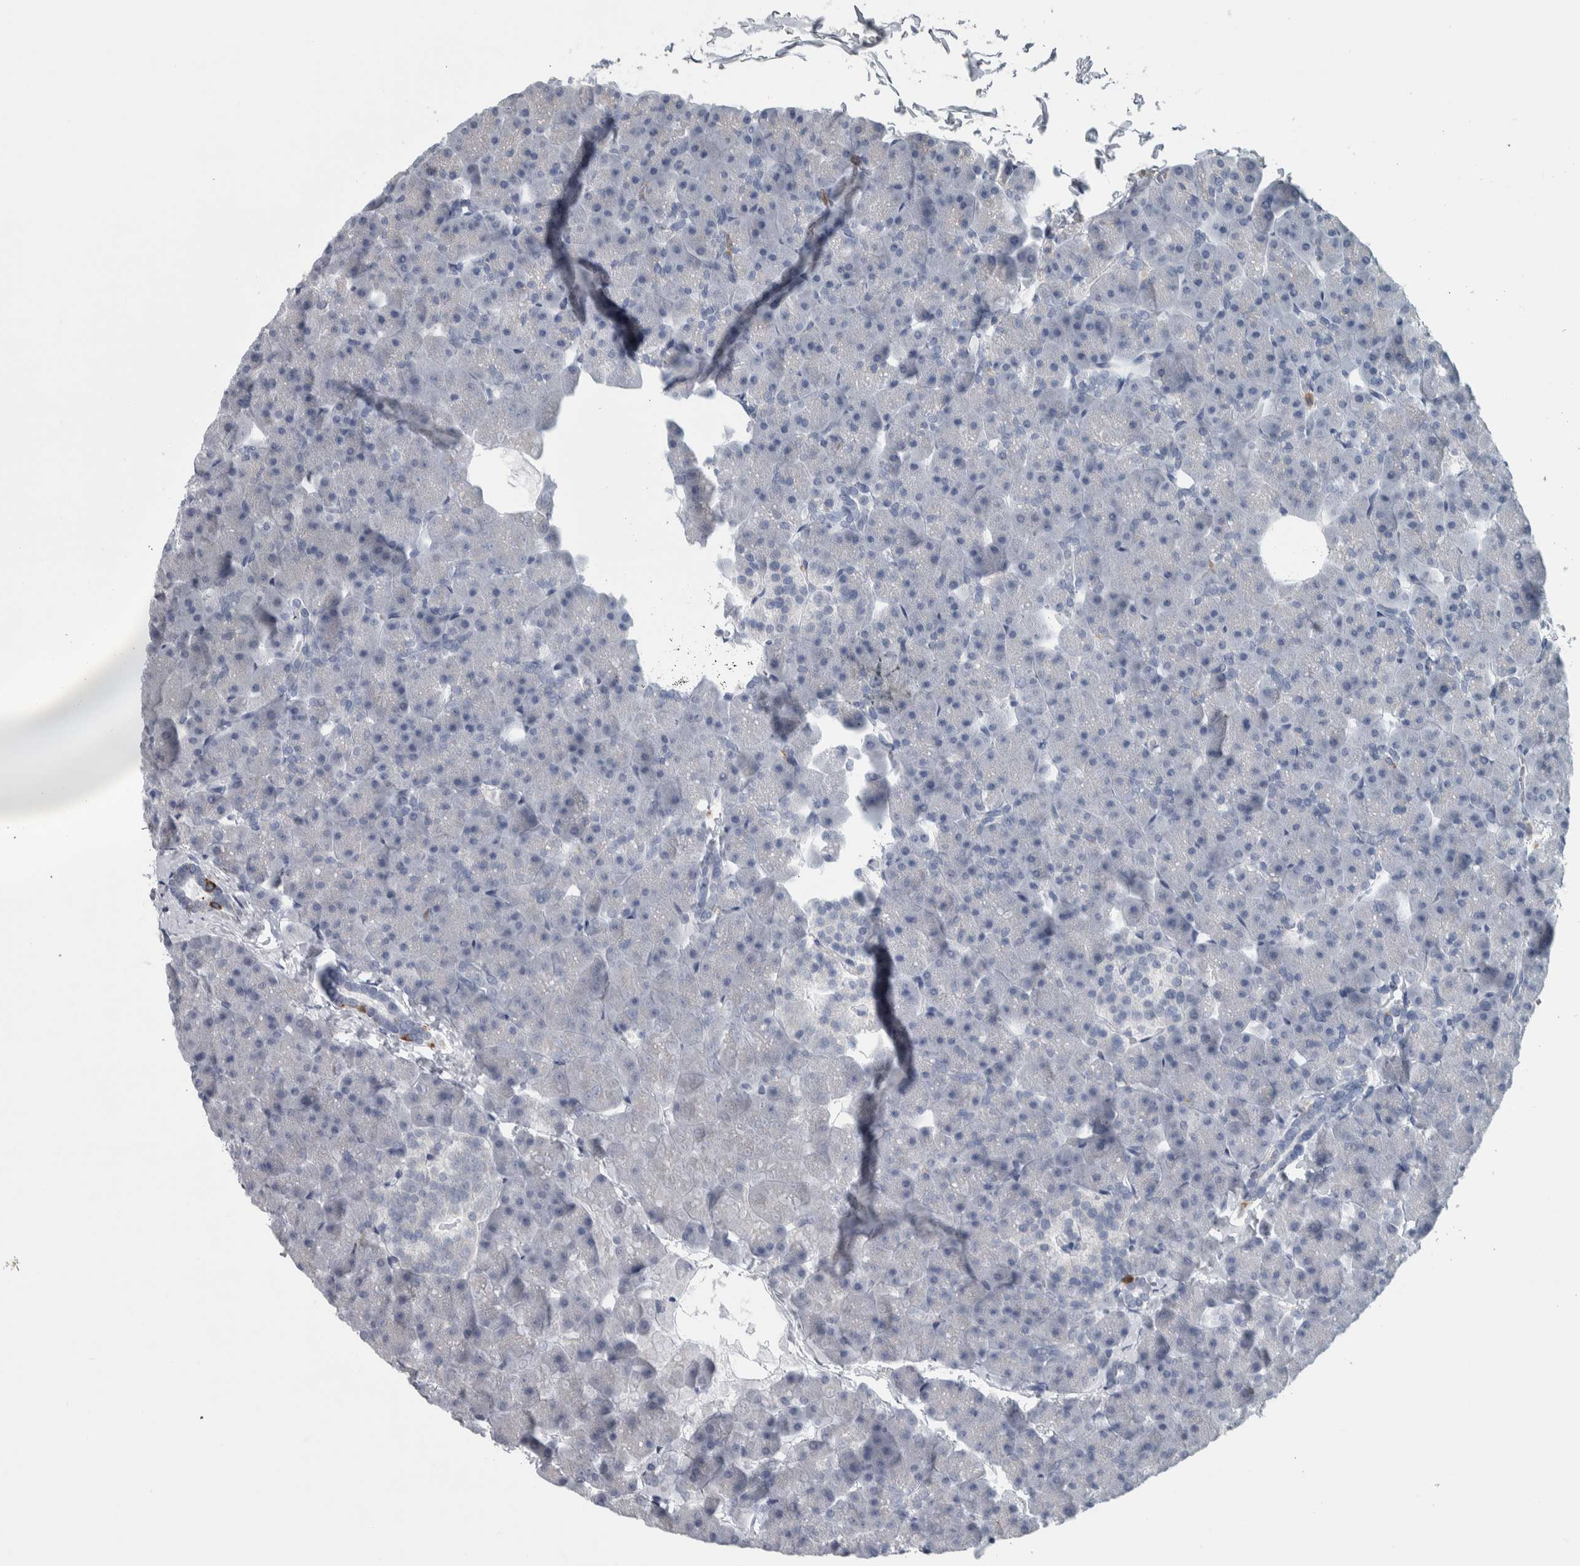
{"staining": {"intensity": "negative", "quantity": "none", "location": "none"}, "tissue": "pancreas", "cell_type": "Exocrine glandular cells", "image_type": "normal", "snomed": [{"axis": "morphology", "description": "Normal tissue, NOS"}, {"axis": "topography", "description": "Pancreas"}], "caption": "Image shows no protein expression in exocrine glandular cells of normal pancreas. Brightfield microscopy of IHC stained with DAB (3,3'-diaminobenzidine) (brown) and hematoxylin (blue), captured at high magnification.", "gene": "SKAP2", "patient": {"sex": "male", "age": 35}}